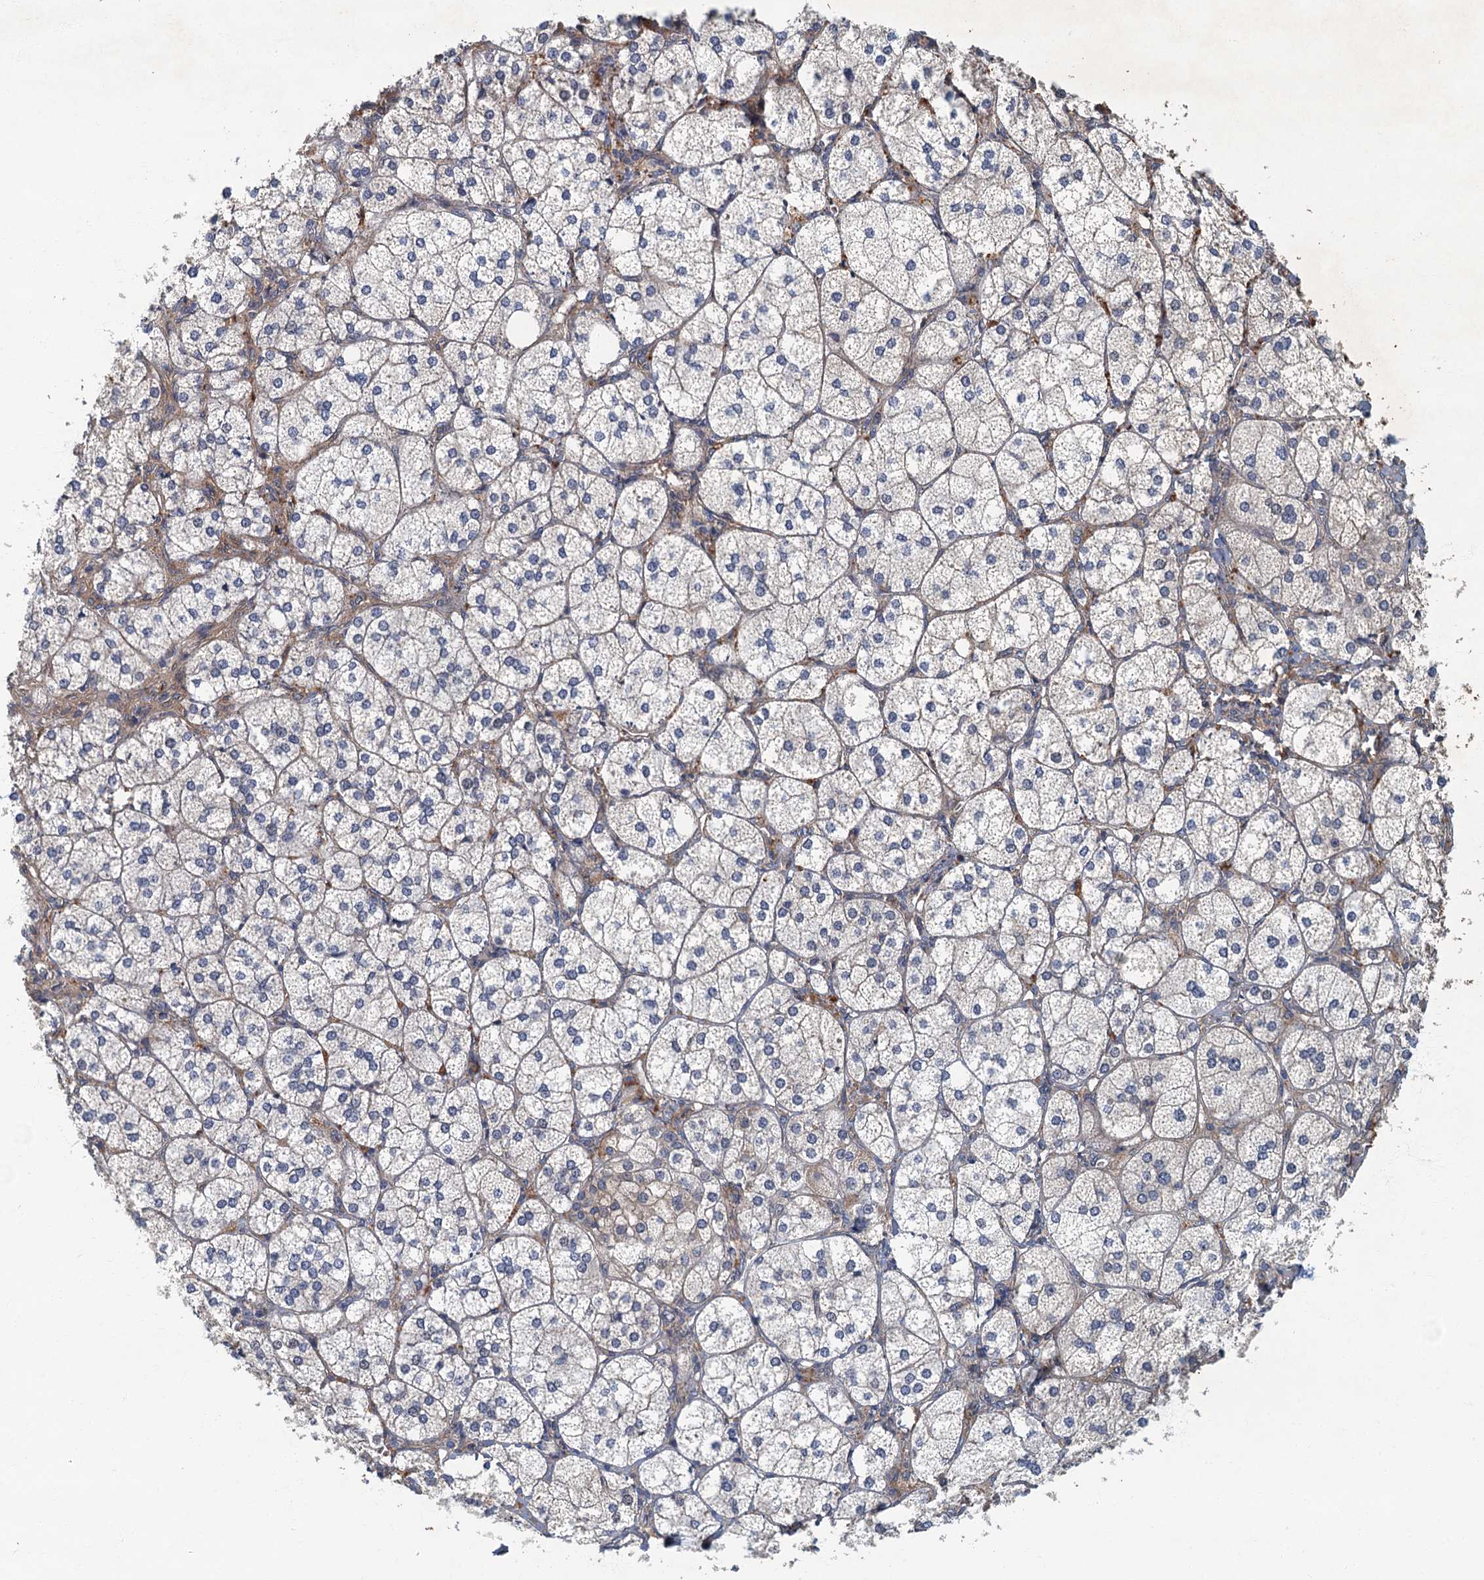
{"staining": {"intensity": "moderate", "quantity": "<25%", "location": "cytoplasmic/membranous"}, "tissue": "adrenal gland", "cell_type": "Glandular cells", "image_type": "normal", "snomed": [{"axis": "morphology", "description": "Normal tissue, NOS"}, {"axis": "topography", "description": "Adrenal gland"}], "caption": "Moderate cytoplasmic/membranous staining for a protein is appreciated in about <25% of glandular cells of normal adrenal gland using immunohistochemistry (IHC).", "gene": "CKAP2L", "patient": {"sex": "female", "age": 61}}